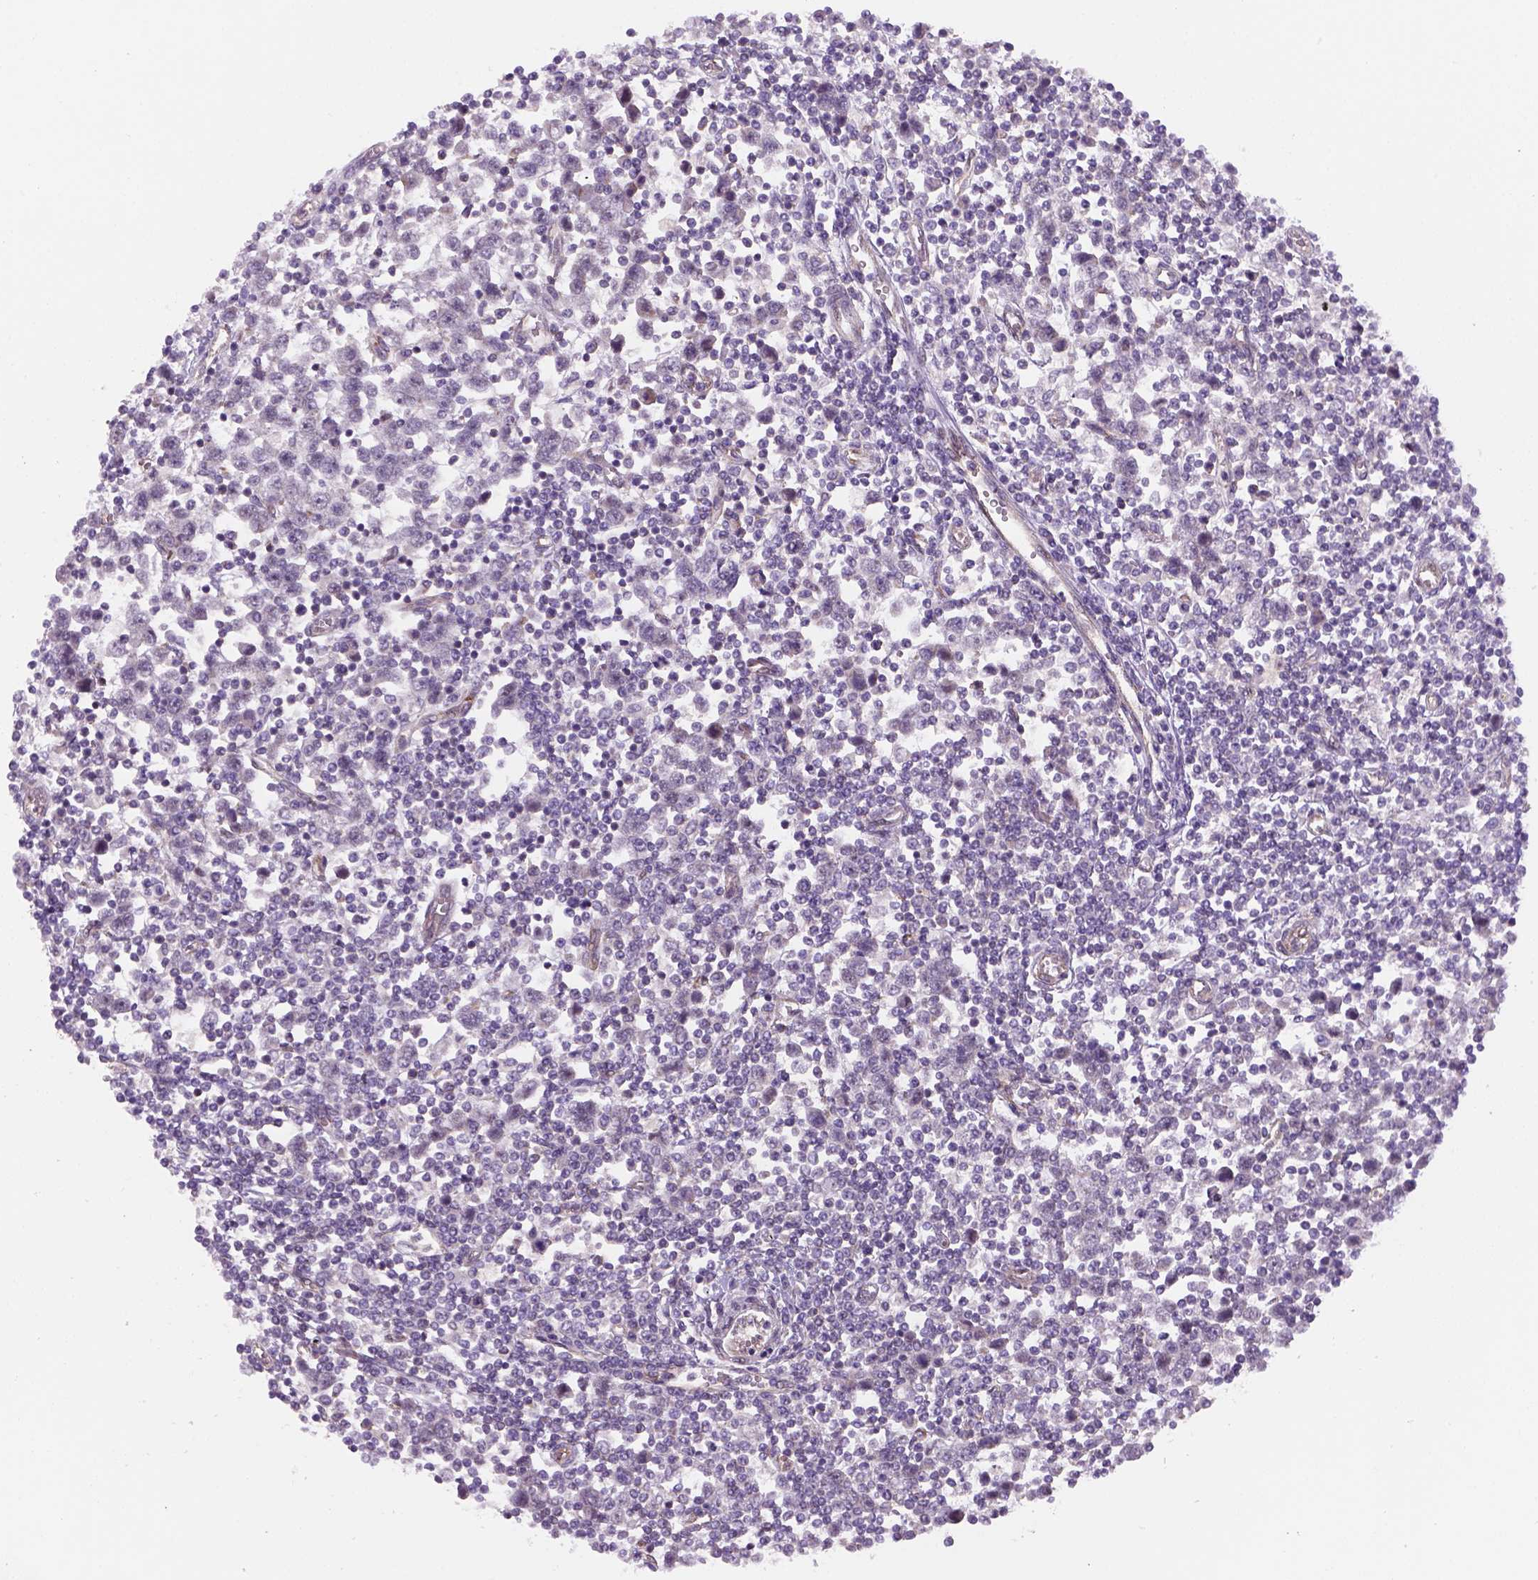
{"staining": {"intensity": "negative", "quantity": "none", "location": "none"}, "tissue": "testis cancer", "cell_type": "Tumor cells", "image_type": "cancer", "snomed": [{"axis": "morphology", "description": "Normal tissue, NOS"}, {"axis": "morphology", "description": "Seminoma, NOS"}, {"axis": "topography", "description": "Testis"}, {"axis": "topography", "description": "Epididymis"}], "caption": "An image of testis seminoma stained for a protein demonstrates no brown staining in tumor cells.", "gene": "VSTM5", "patient": {"sex": "male", "age": 34}}